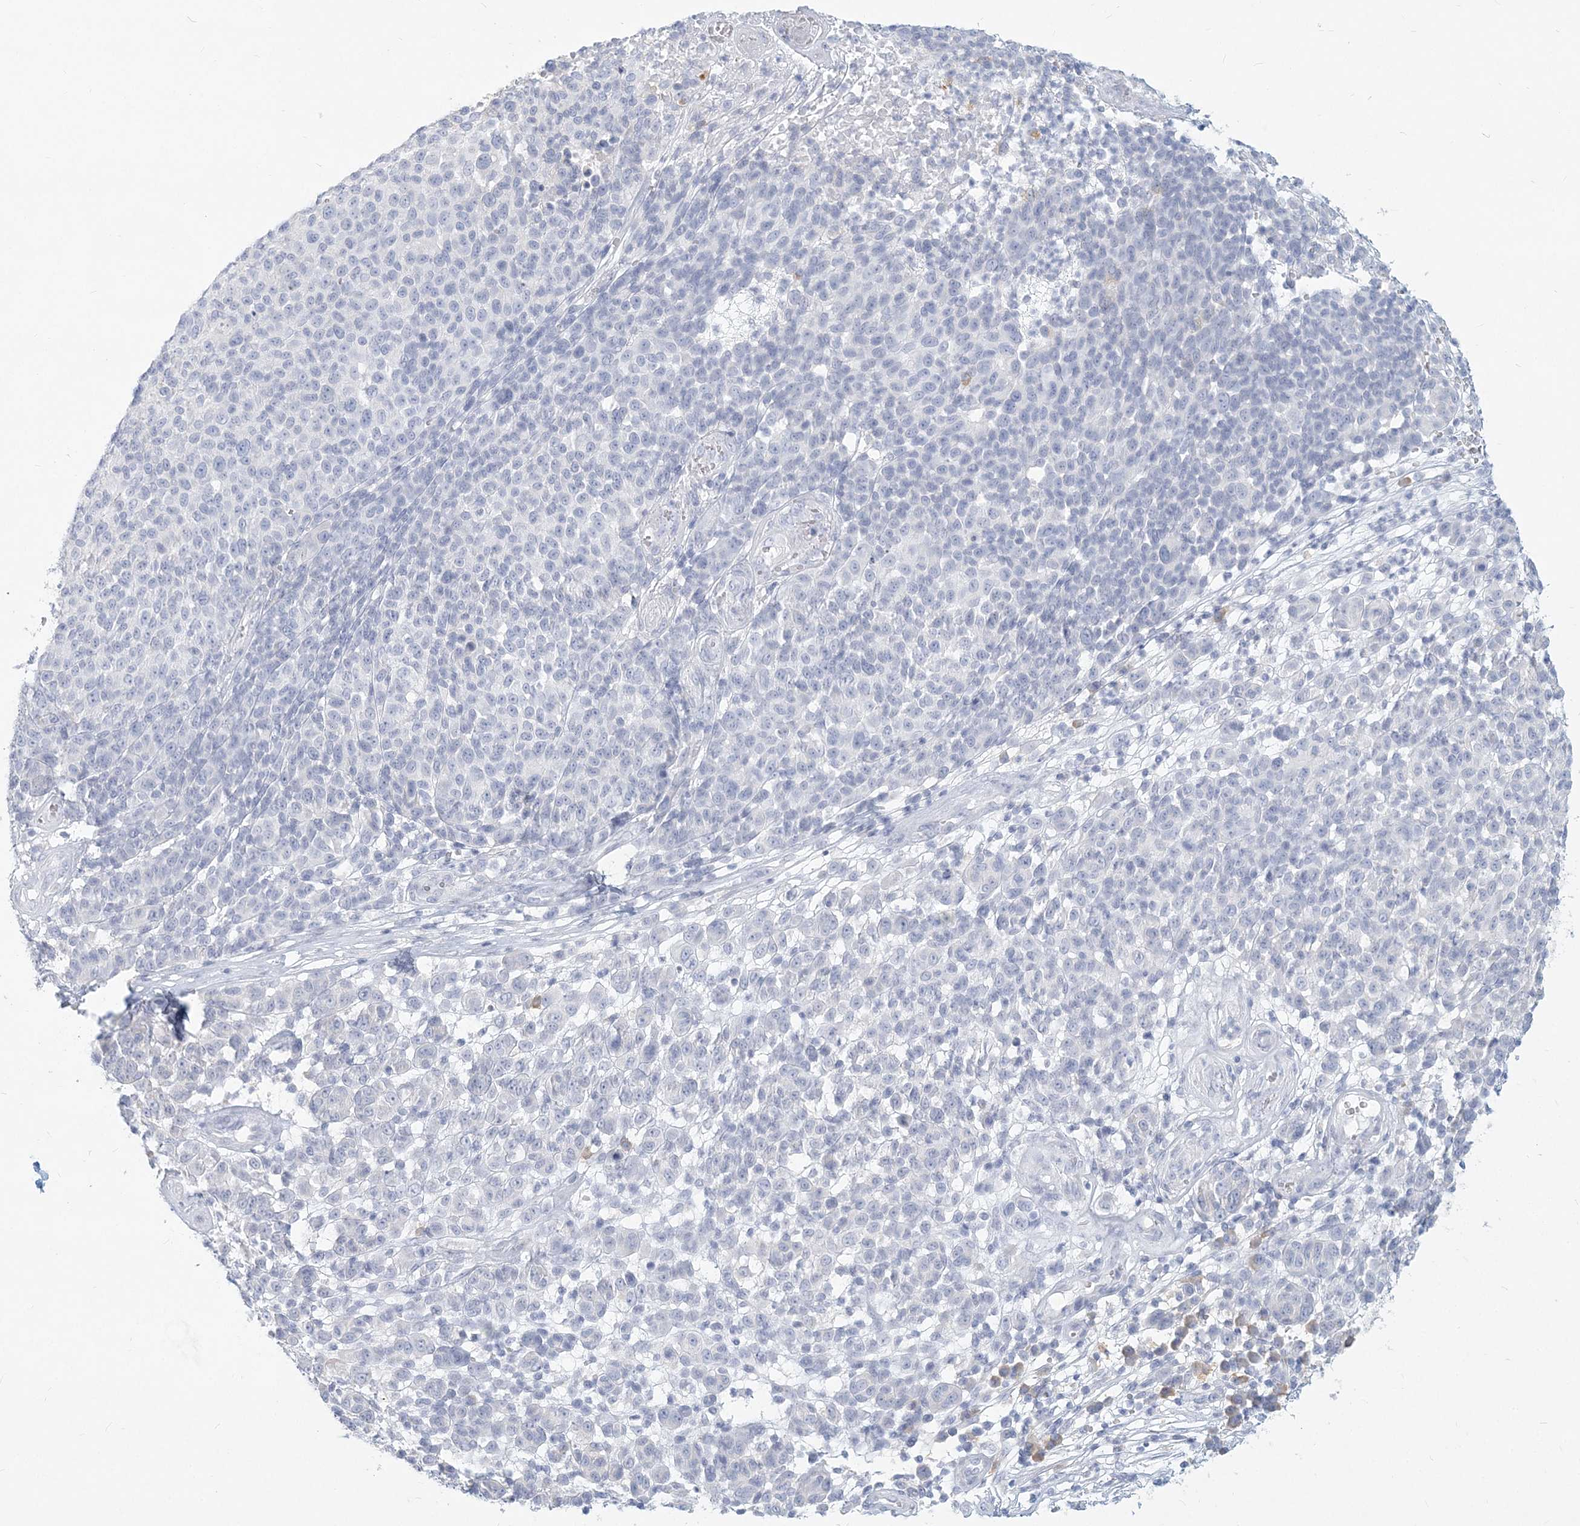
{"staining": {"intensity": "negative", "quantity": "none", "location": "none"}, "tissue": "melanoma", "cell_type": "Tumor cells", "image_type": "cancer", "snomed": [{"axis": "morphology", "description": "Malignant melanoma, NOS"}, {"axis": "topography", "description": "Skin"}], "caption": "IHC of melanoma exhibits no staining in tumor cells.", "gene": "CSN1S1", "patient": {"sex": "male", "age": 49}}